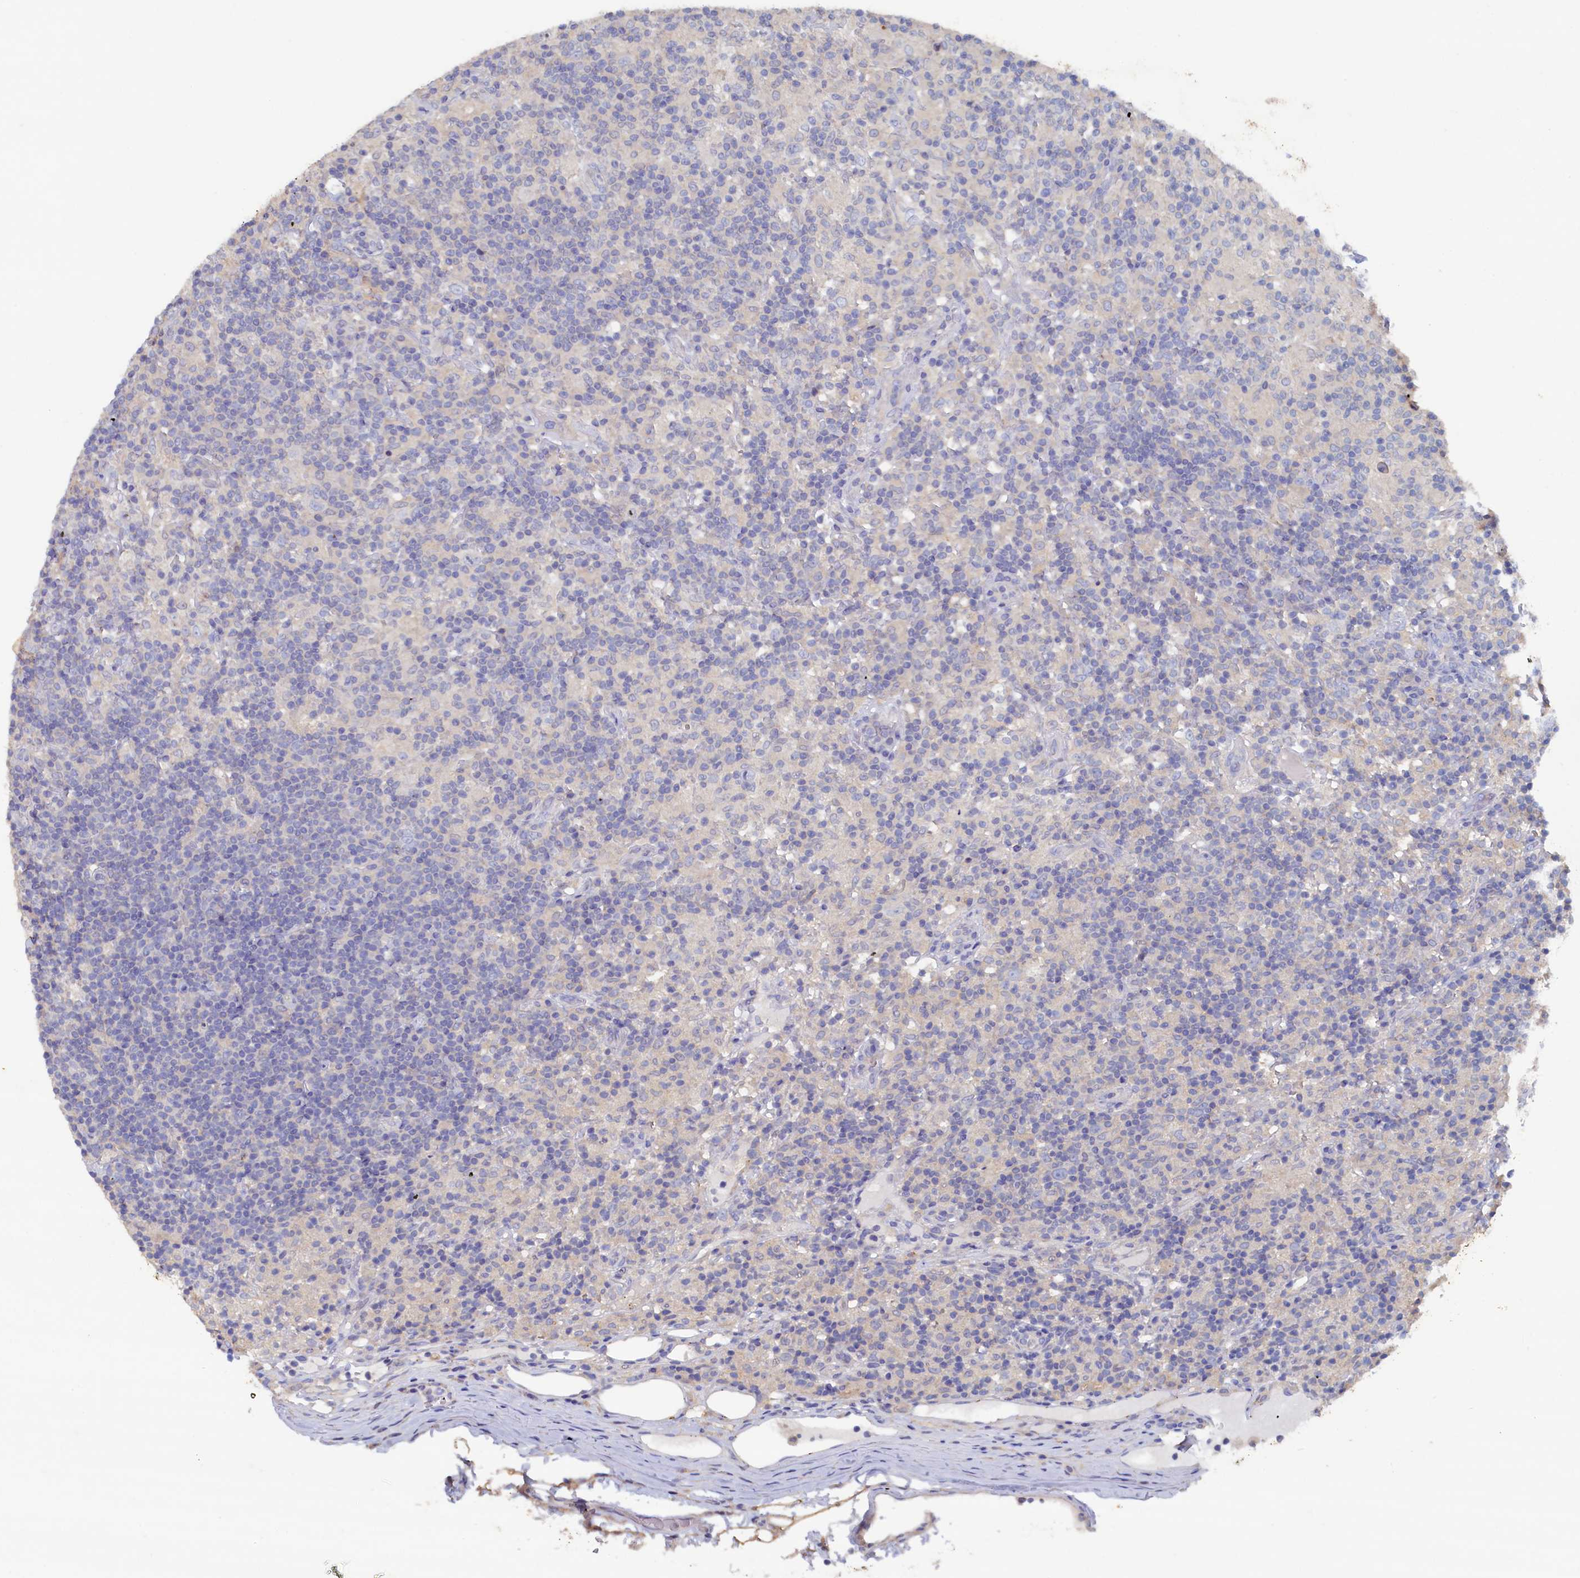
{"staining": {"intensity": "negative", "quantity": "none", "location": "none"}, "tissue": "lymphoma", "cell_type": "Tumor cells", "image_type": "cancer", "snomed": [{"axis": "morphology", "description": "Hodgkin's disease, NOS"}, {"axis": "topography", "description": "Lymph node"}], "caption": "A micrograph of human lymphoma is negative for staining in tumor cells.", "gene": "CBLIF", "patient": {"sex": "male", "age": 70}}